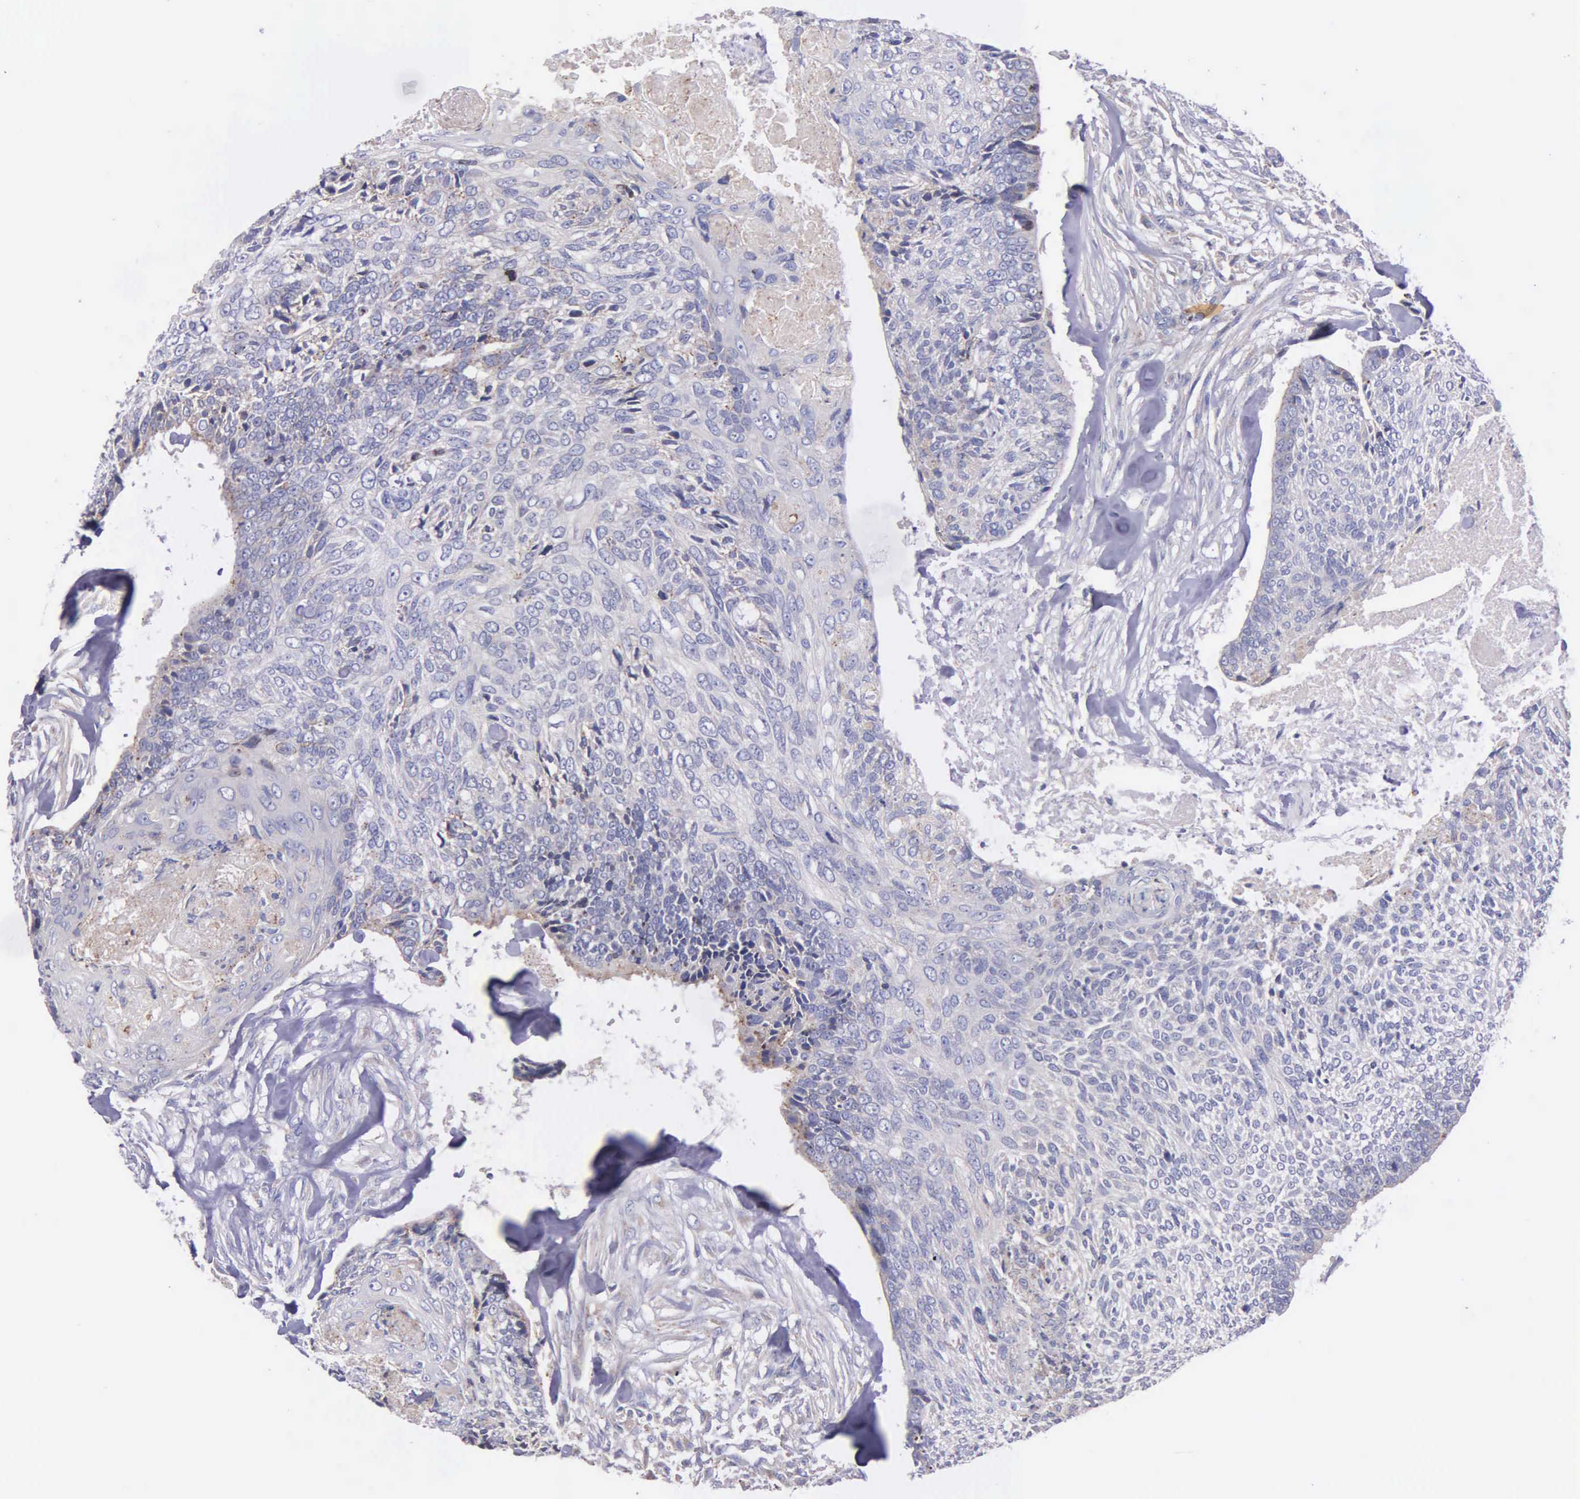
{"staining": {"intensity": "negative", "quantity": "none", "location": "none"}, "tissue": "head and neck cancer", "cell_type": "Tumor cells", "image_type": "cancer", "snomed": [{"axis": "morphology", "description": "Squamous cell carcinoma, NOS"}, {"axis": "topography", "description": "Salivary gland"}, {"axis": "topography", "description": "Head-Neck"}], "caption": "Head and neck squamous cell carcinoma was stained to show a protein in brown. There is no significant staining in tumor cells. The staining is performed using DAB (3,3'-diaminobenzidine) brown chromogen with nuclei counter-stained in using hematoxylin.", "gene": "MIA2", "patient": {"sex": "male", "age": 70}}